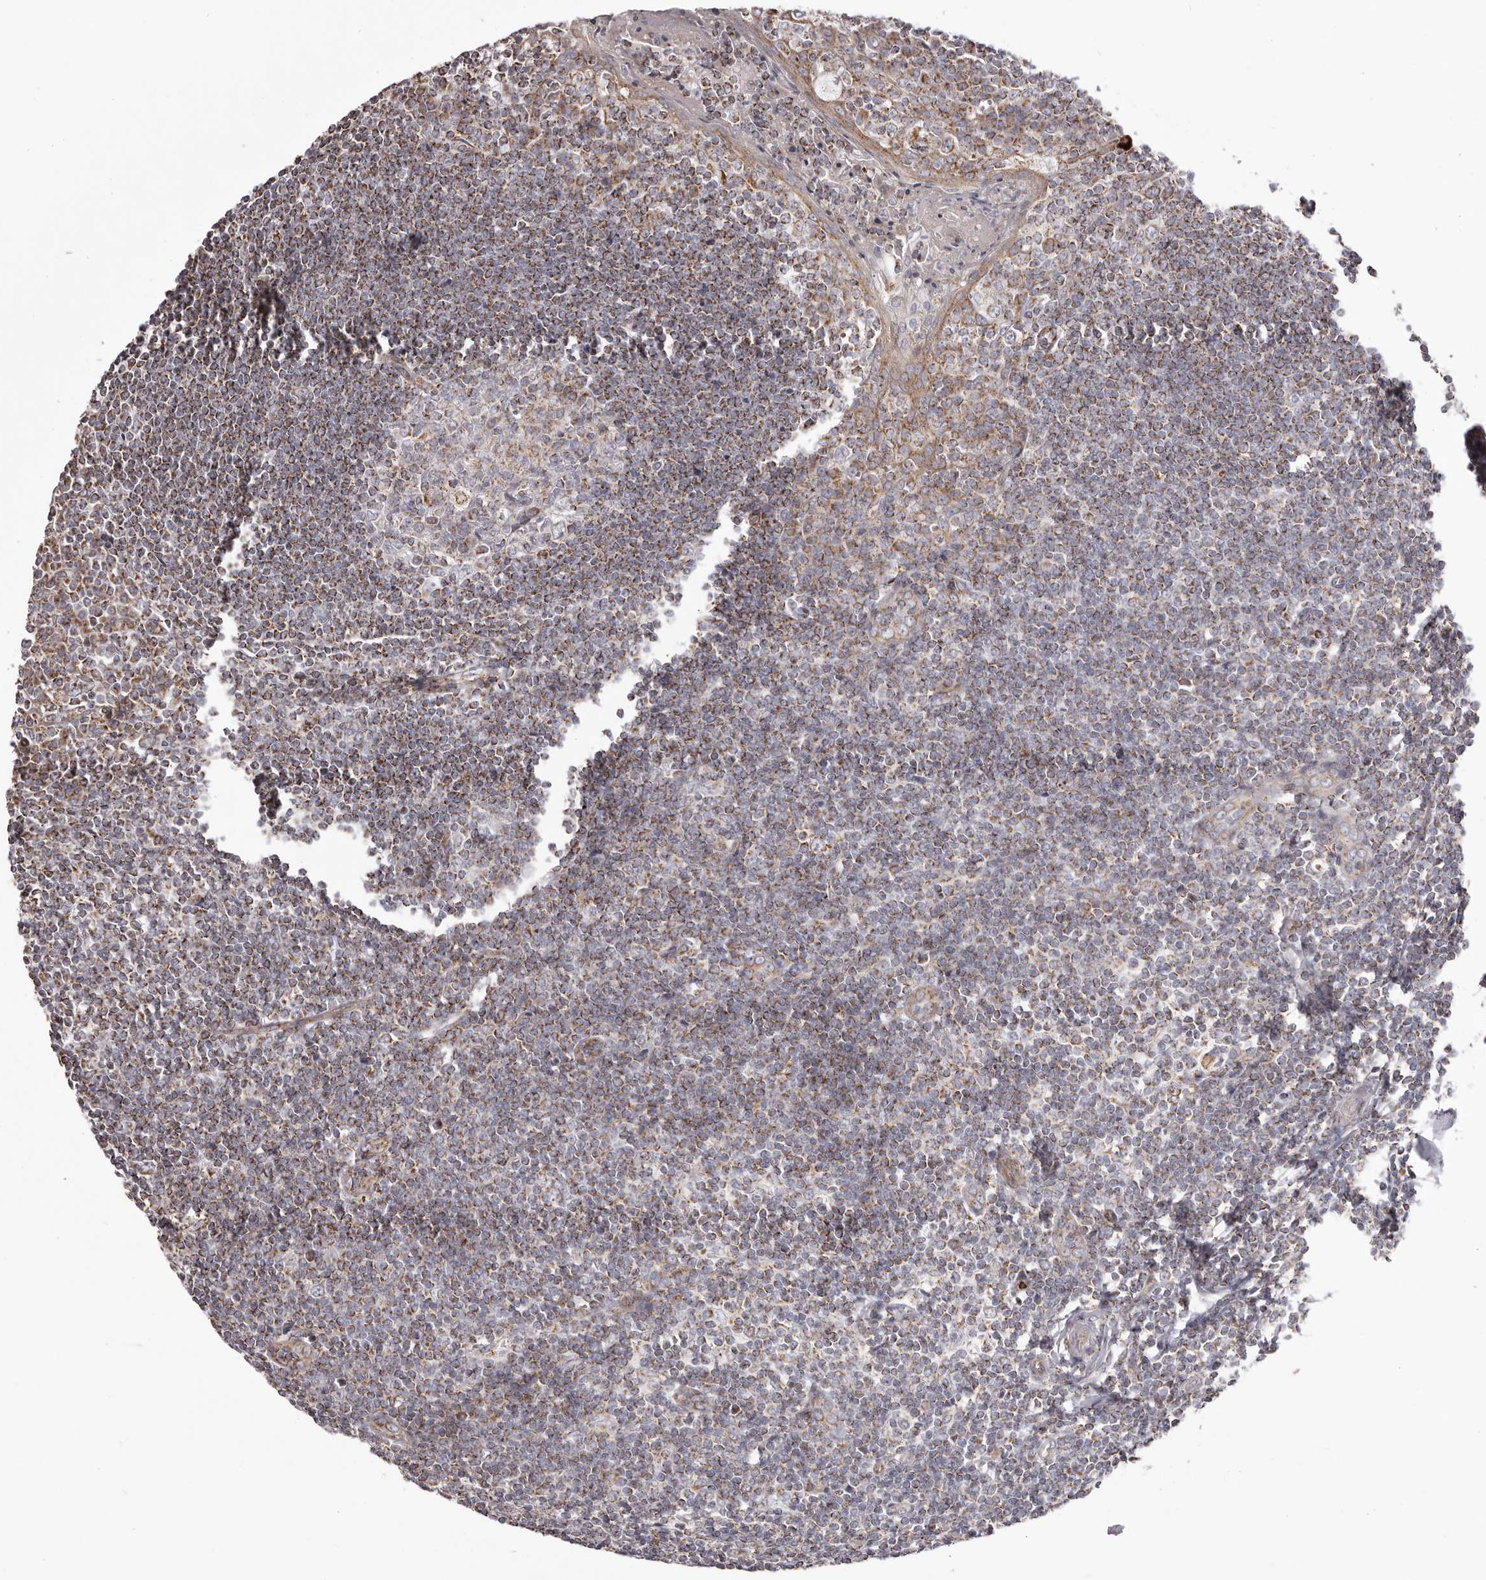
{"staining": {"intensity": "weak", "quantity": "25%-75%", "location": "cytoplasmic/membranous"}, "tissue": "tonsil", "cell_type": "Germinal center cells", "image_type": "normal", "snomed": [{"axis": "morphology", "description": "Normal tissue, NOS"}, {"axis": "topography", "description": "Tonsil"}], "caption": "IHC of normal tonsil shows low levels of weak cytoplasmic/membranous positivity in about 25%-75% of germinal center cells. (DAB (3,3'-diaminobenzidine) IHC with brightfield microscopy, high magnification).", "gene": "CHRM2", "patient": {"sex": "male", "age": 27}}